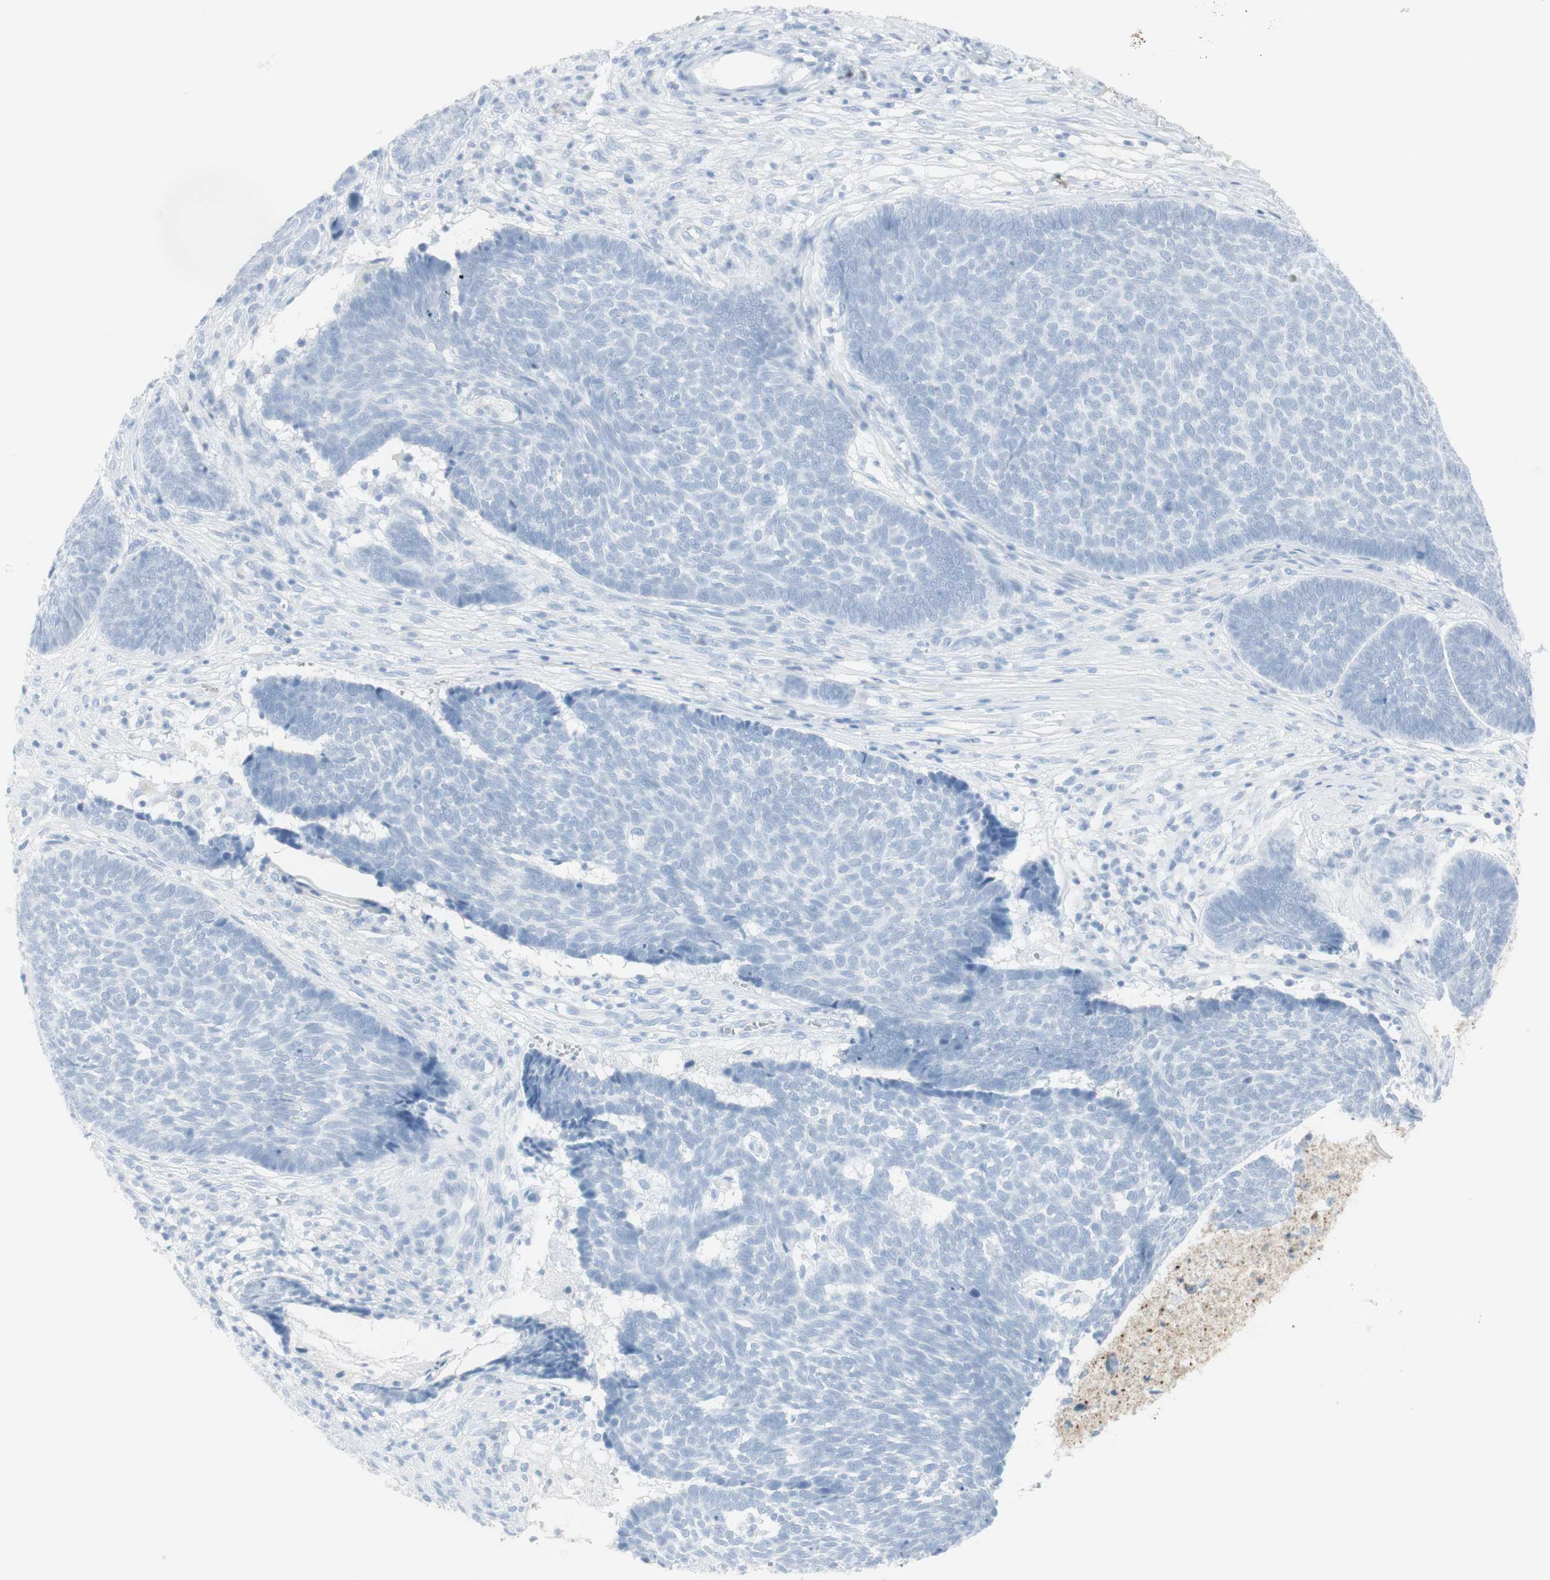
{"staining": {"intensity": "negative", "quantity": "none", "location": "none"}, "tissue": "skin cancer", "cell_type": "Tumor cells", "image_type": "cancer", "snomed": [{"axis": "morphology", "description": "Basal cell carcinoma"}, {"axis": "topography", "description": "Skin"}], "caption": "Immunohistochemistry (IHC) micrograph of neoplastic tissue: human skin cancer (basal cell carcinoma) stained with DAB exhibits no significant protein staining in tumor cells.", "gene": "NAPSA", "patient": {"sex": "male", "age": 84}}